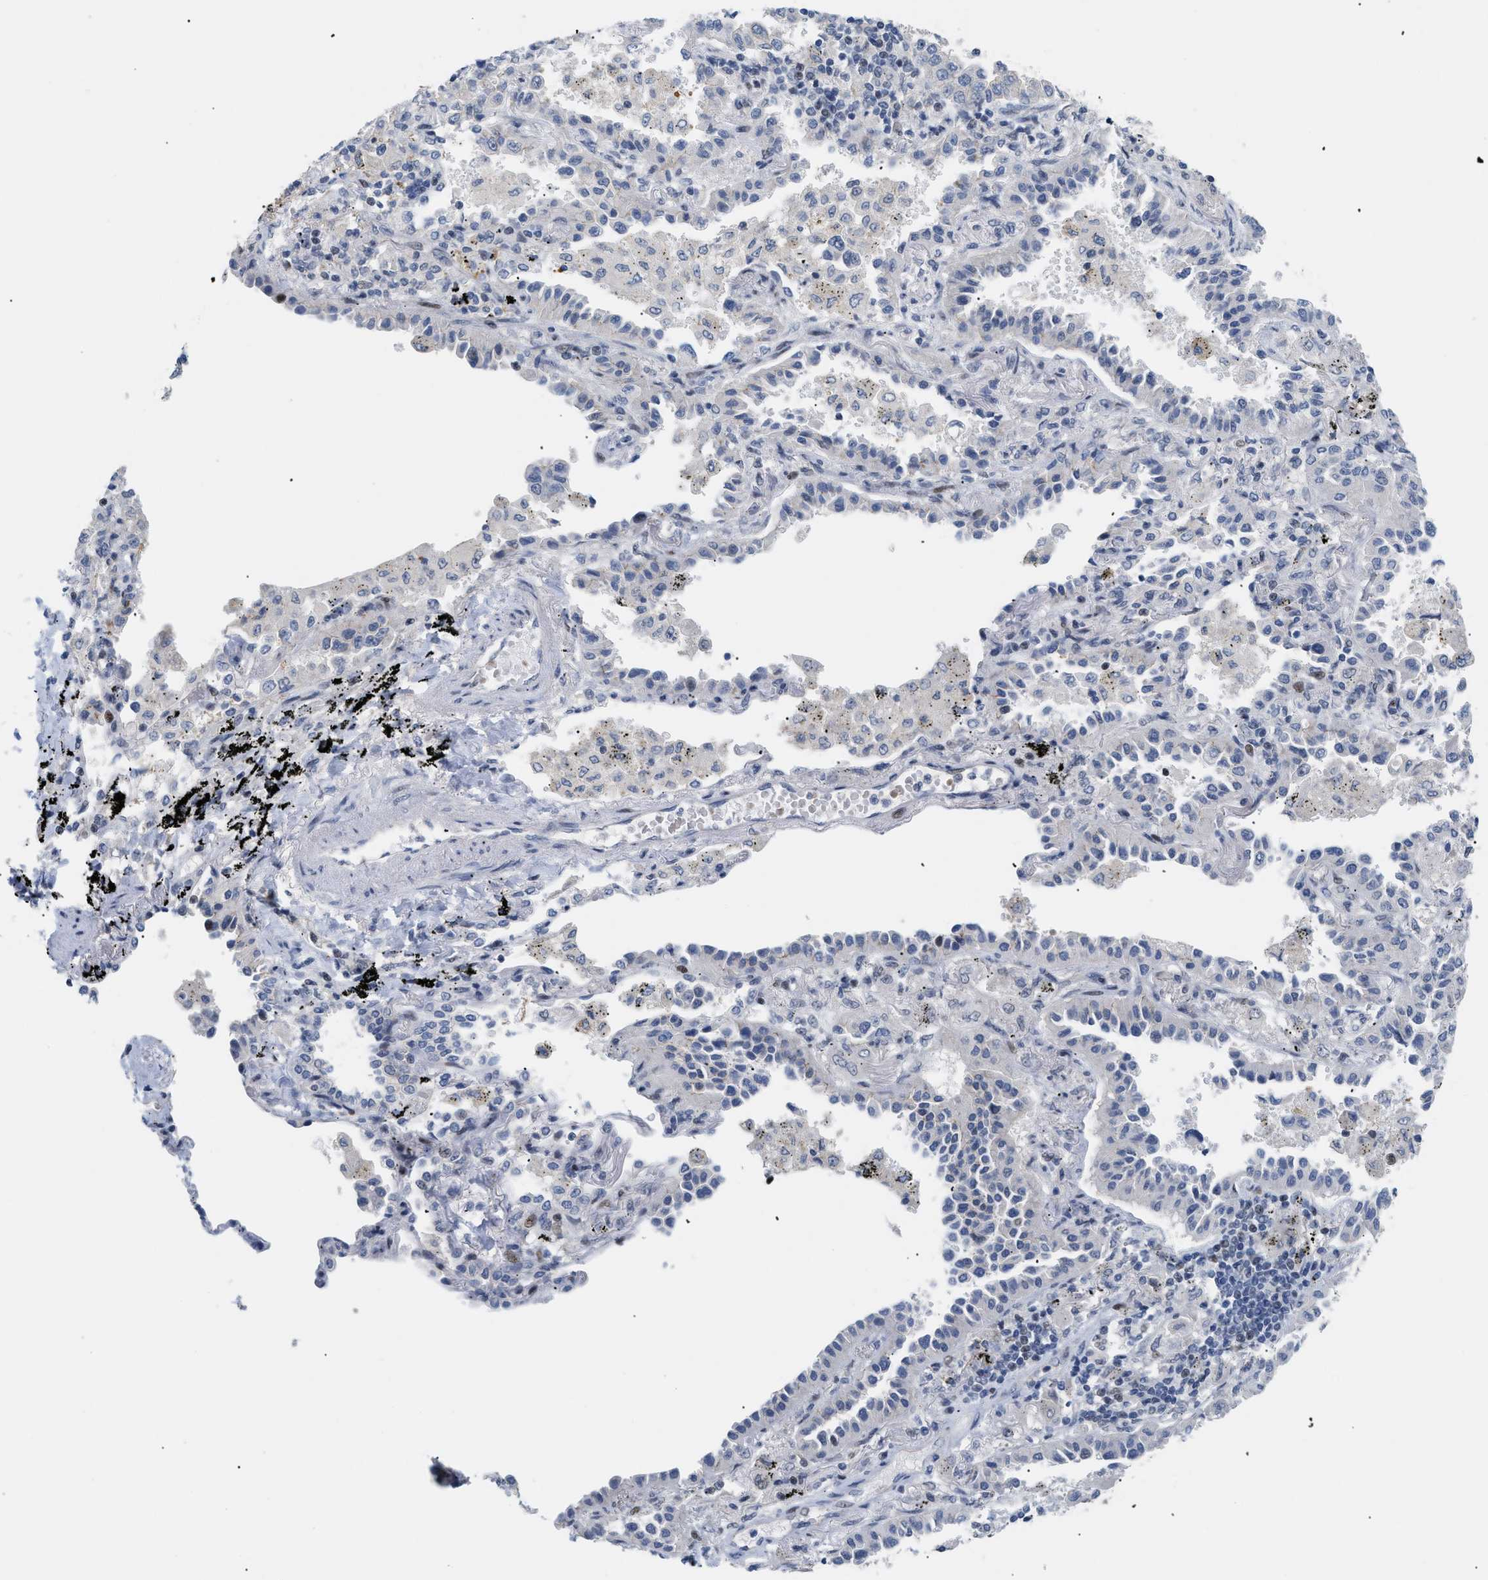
{"staining": {"intensity": "negative", "quantity": "none", "location": "none"}, "tissue": "lung cancer", "cell_type": "Tumor cells", "image_type": "cancer", "snomed": [{"axis": "morphology", "description": "Normal tissue, NOS"}, {"axis": "morphology", "description": "Adenocarcinoma, NOS"}, {"axis": "topography", "description": "Lung"}], "caption": "This is an immunohistochemistry image of lung adenocarcinoma. There is no staining in tumor cells.", "gene": "MED1", "patient": {"sex": "male", "age": 59}}